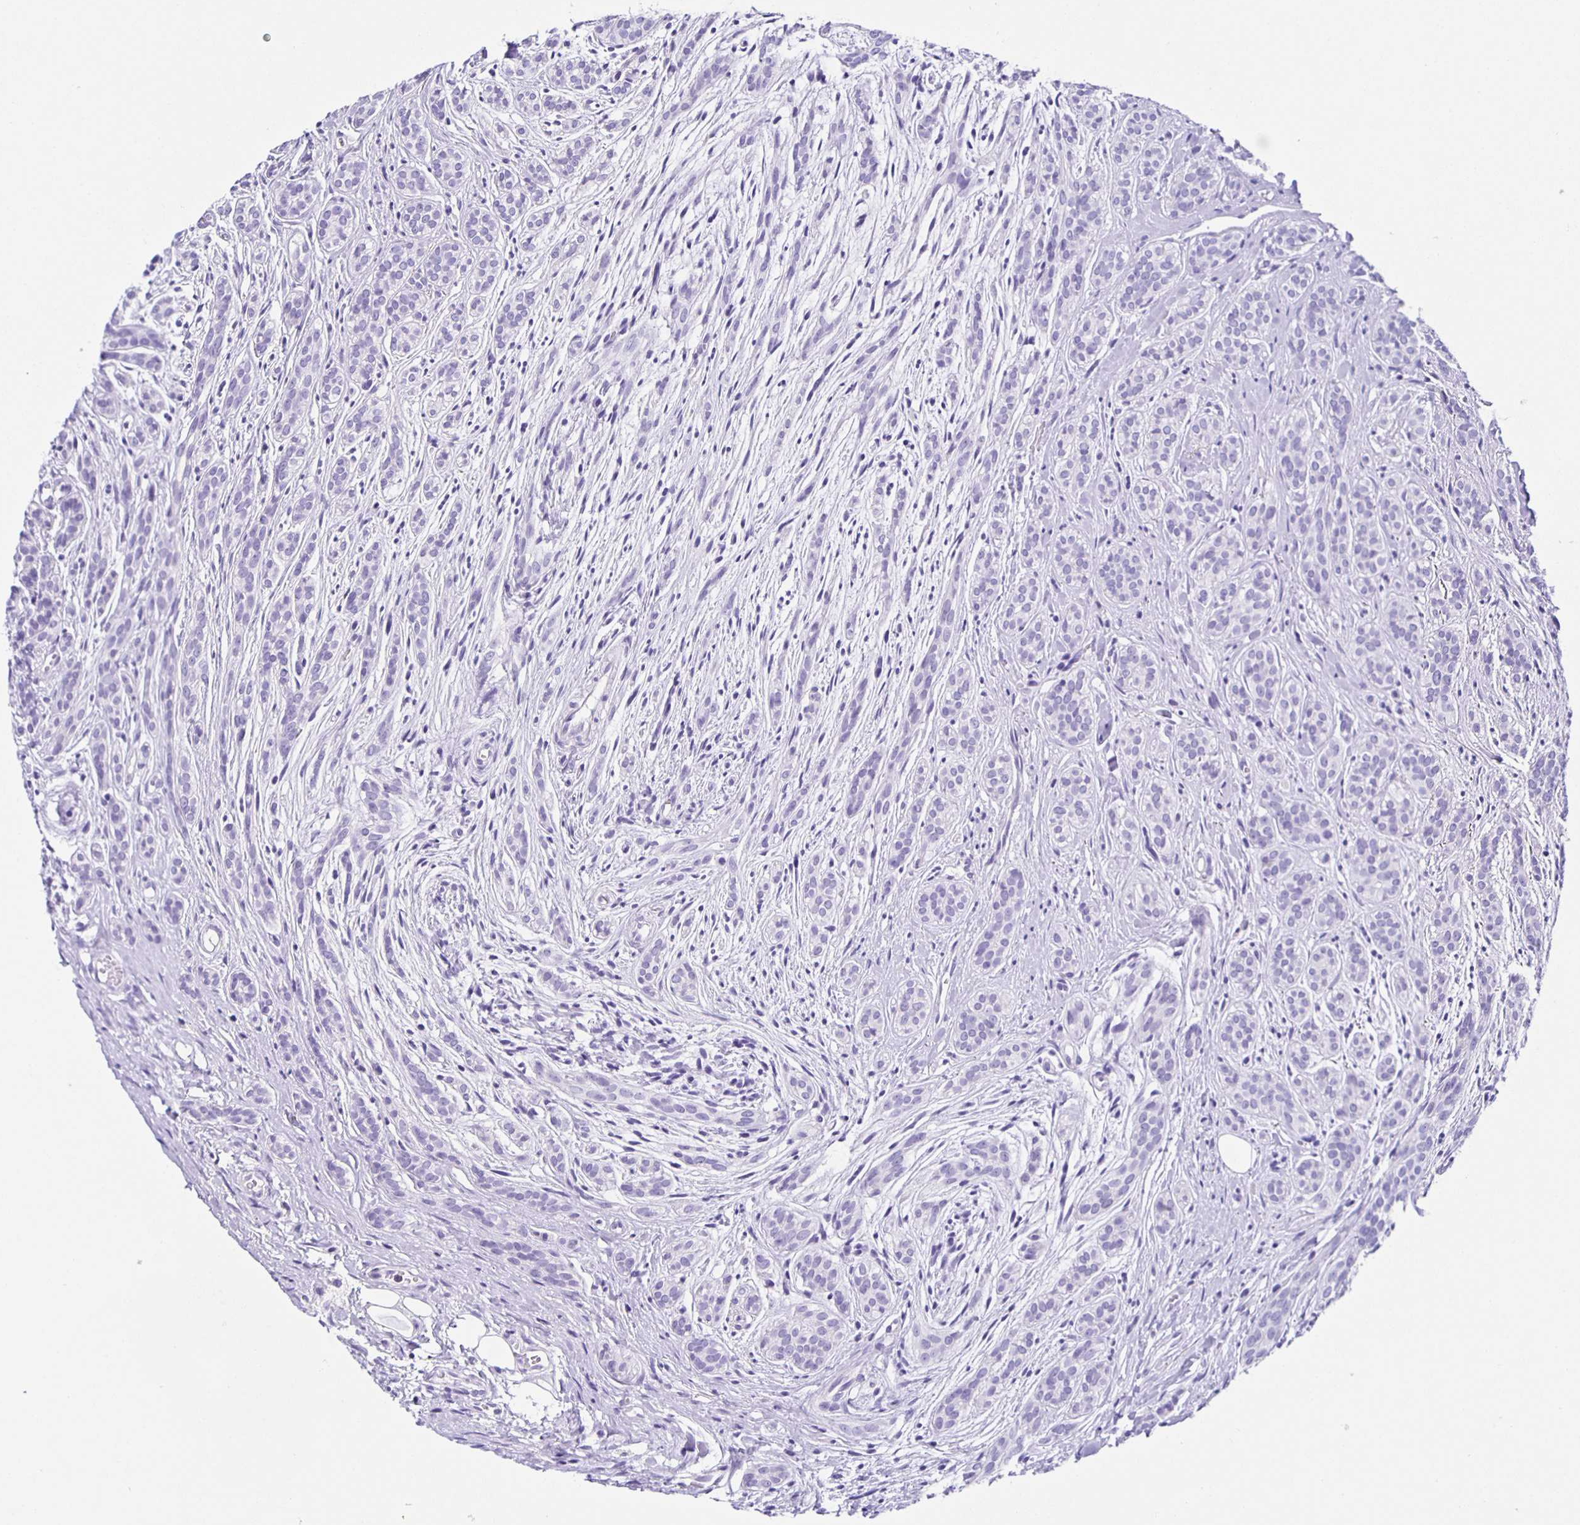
{"staining": {"intensity": "negative", "quantity": "none", "location": "none"}, "tissue": "head and neck cancer", "cell_type": "Tumor cells", "image_type": "cancer", "snomed": [{"axis": "morphology", "description": "Adenocarcinoma, NOS"}, {"axis": "topography", "description": "Head-Neck"}], "caption": "High magnification brightfield microscopy of head and neck cancer stained with DAB (brown) and counterstained with hematoxylin (blue): tumor cells show no significant staining.", "gene": "AQP6", "patient": {"sex": "female", "age": 57}}